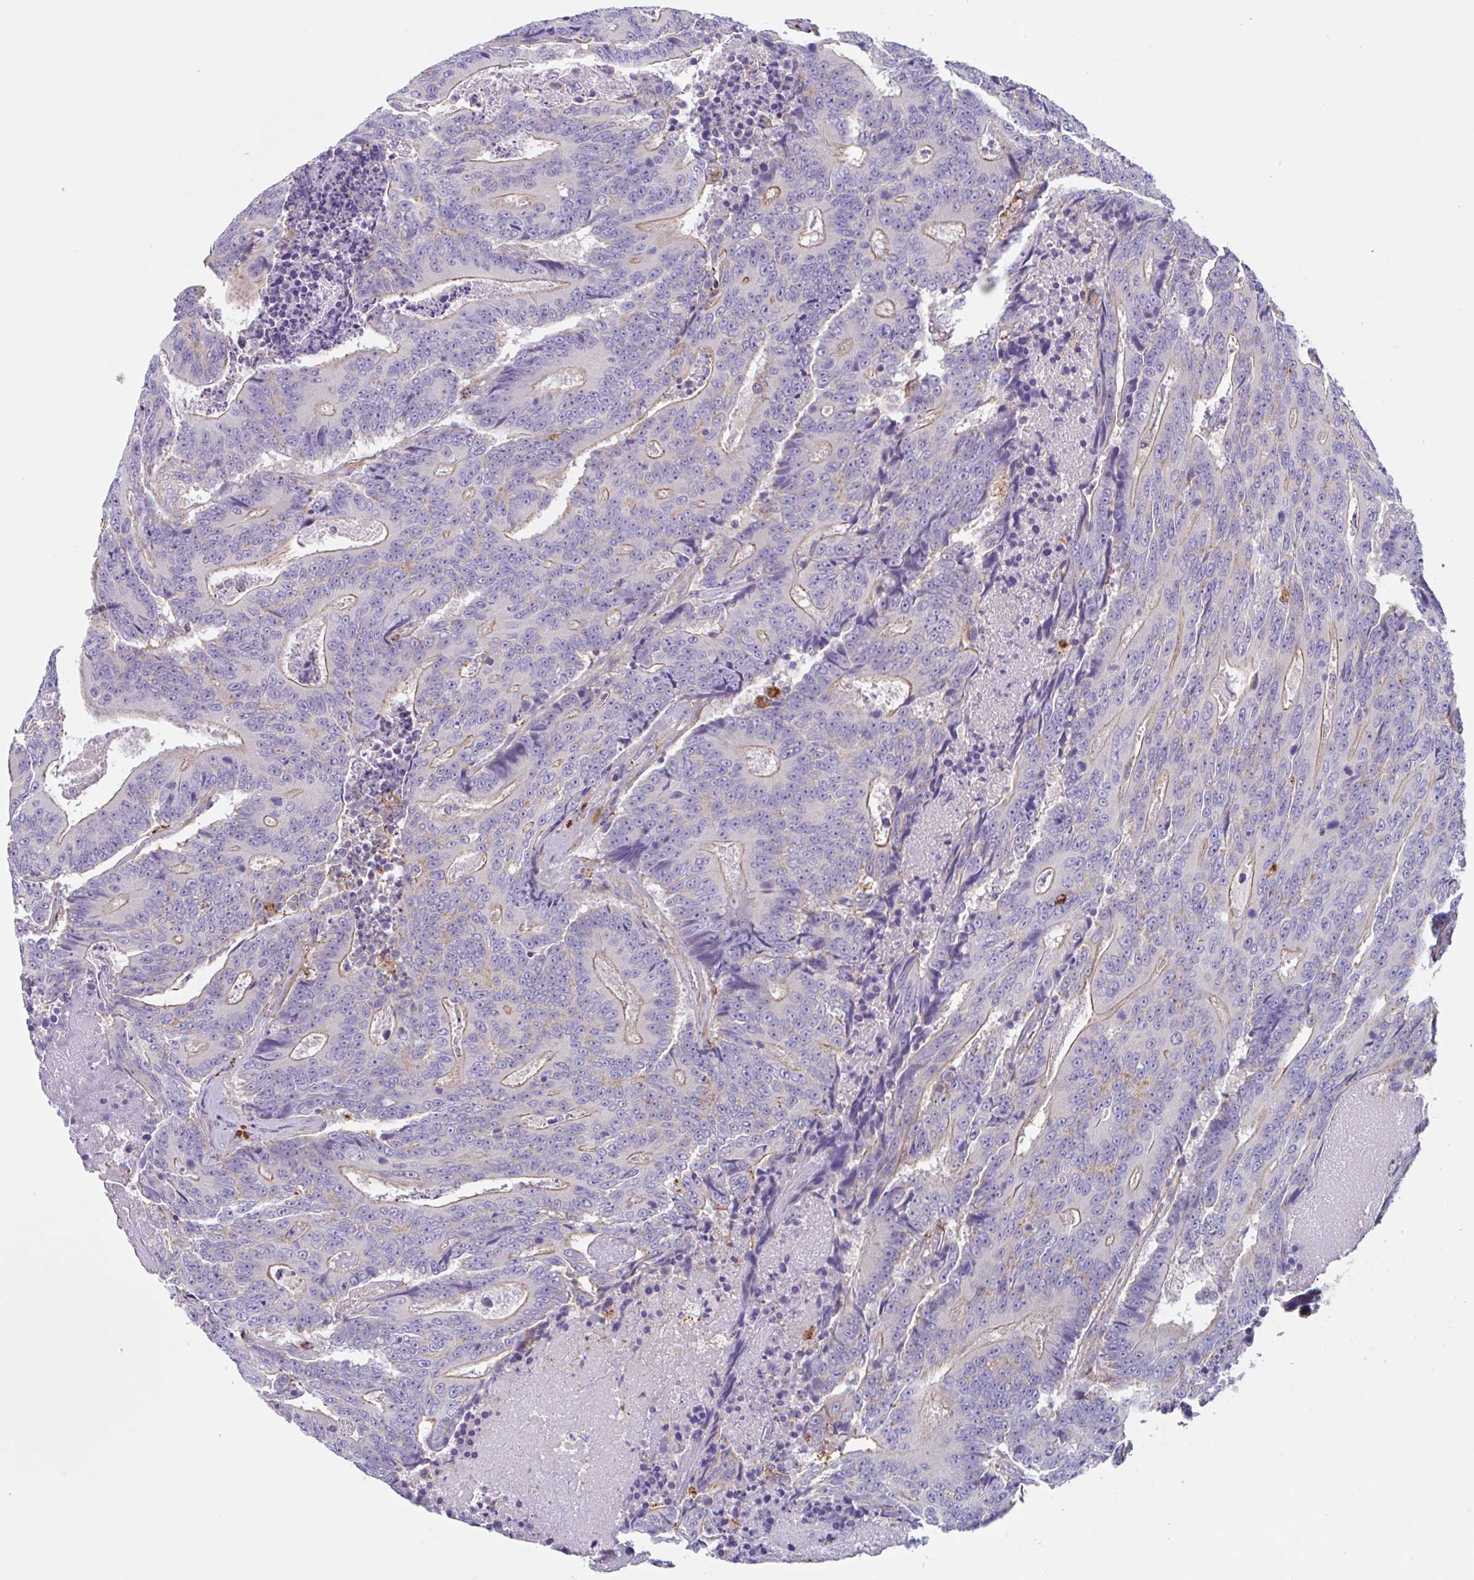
{"staining": {"intensity": "moderate", "quantity": "<25%", "location": "cytoplasmic/membranous"}, "tissue": "colorectal cancer", "cell_type": "Tumor cells", "image_type": "cancer", "snomed": [{"axis": "morphology", "description": "Adenocarcinoma, NOS"}, {"axis": "topography", "description": "Colon"}], "caption": "Adenocarcinoma (colorectal) stained with a protein marker exhibits moderate staining in tumor cells.", "gene": "LENG9", "patient": {"sex": "male", "age": 83}}